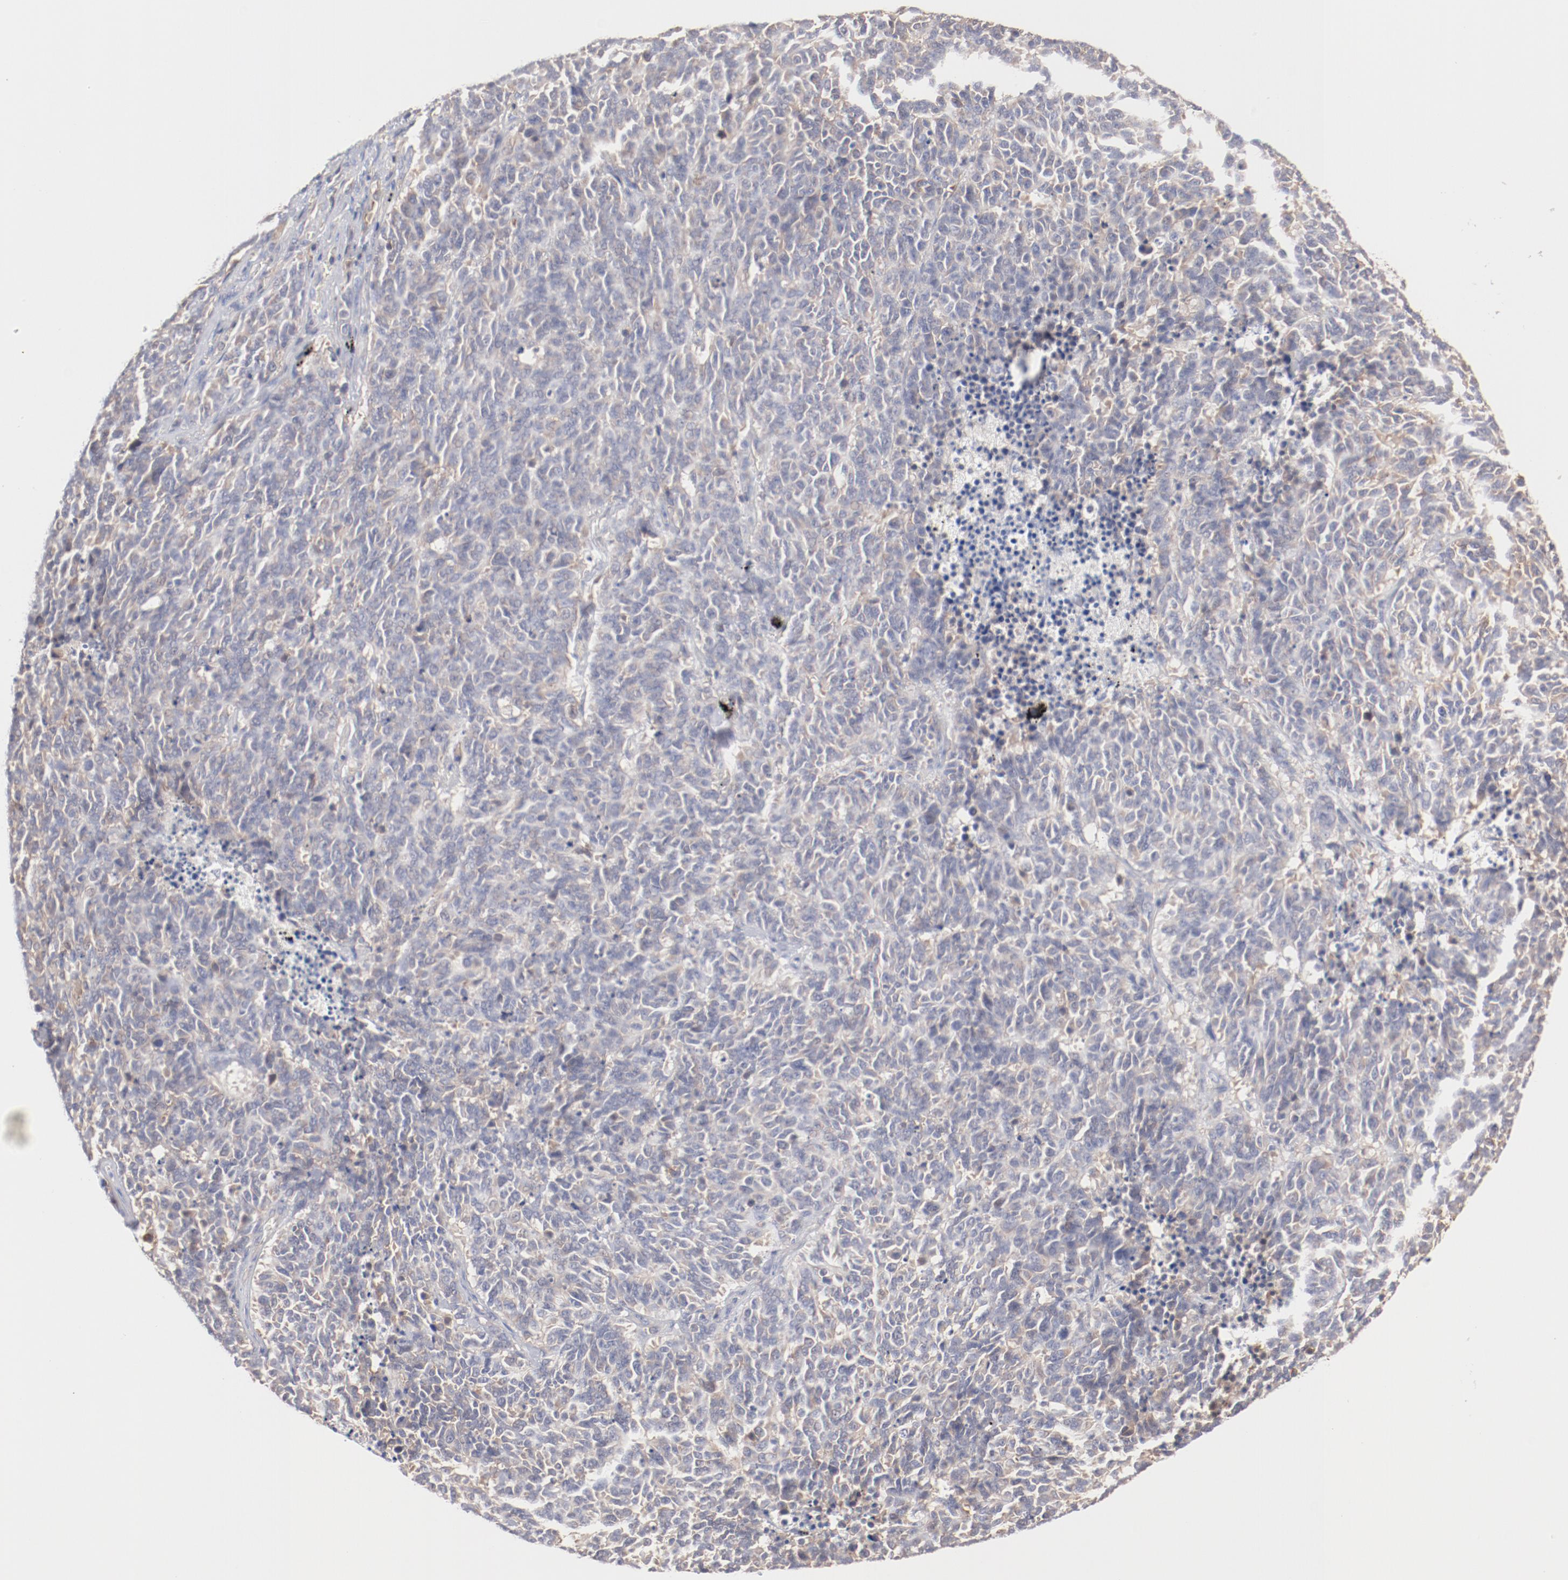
{"staining": {"intensity": "weak", "quantity": "25%-75%", "location": "cytoplasmic/membranous"}, "tissue": "lung cancer", "cell_type": "Tumor cells", "image_type": "cancer", "snomed": [{"axis": "morphology", "description": "Neoplasm, malignant, NOS"}, {"axis": "topography", "description": "Lung"}], "caption": "This micrograph displays neoplasm (malignant) (lung) stained with immunohistochemistry (IHC) to label a protein in brown. The cytoplasmic/membranous of tumor cells show weak positivity for the protein. Nuclei are counter-stained blue.", "gene": "SETD3", "patient": {"sex": "female", "age": 58}}